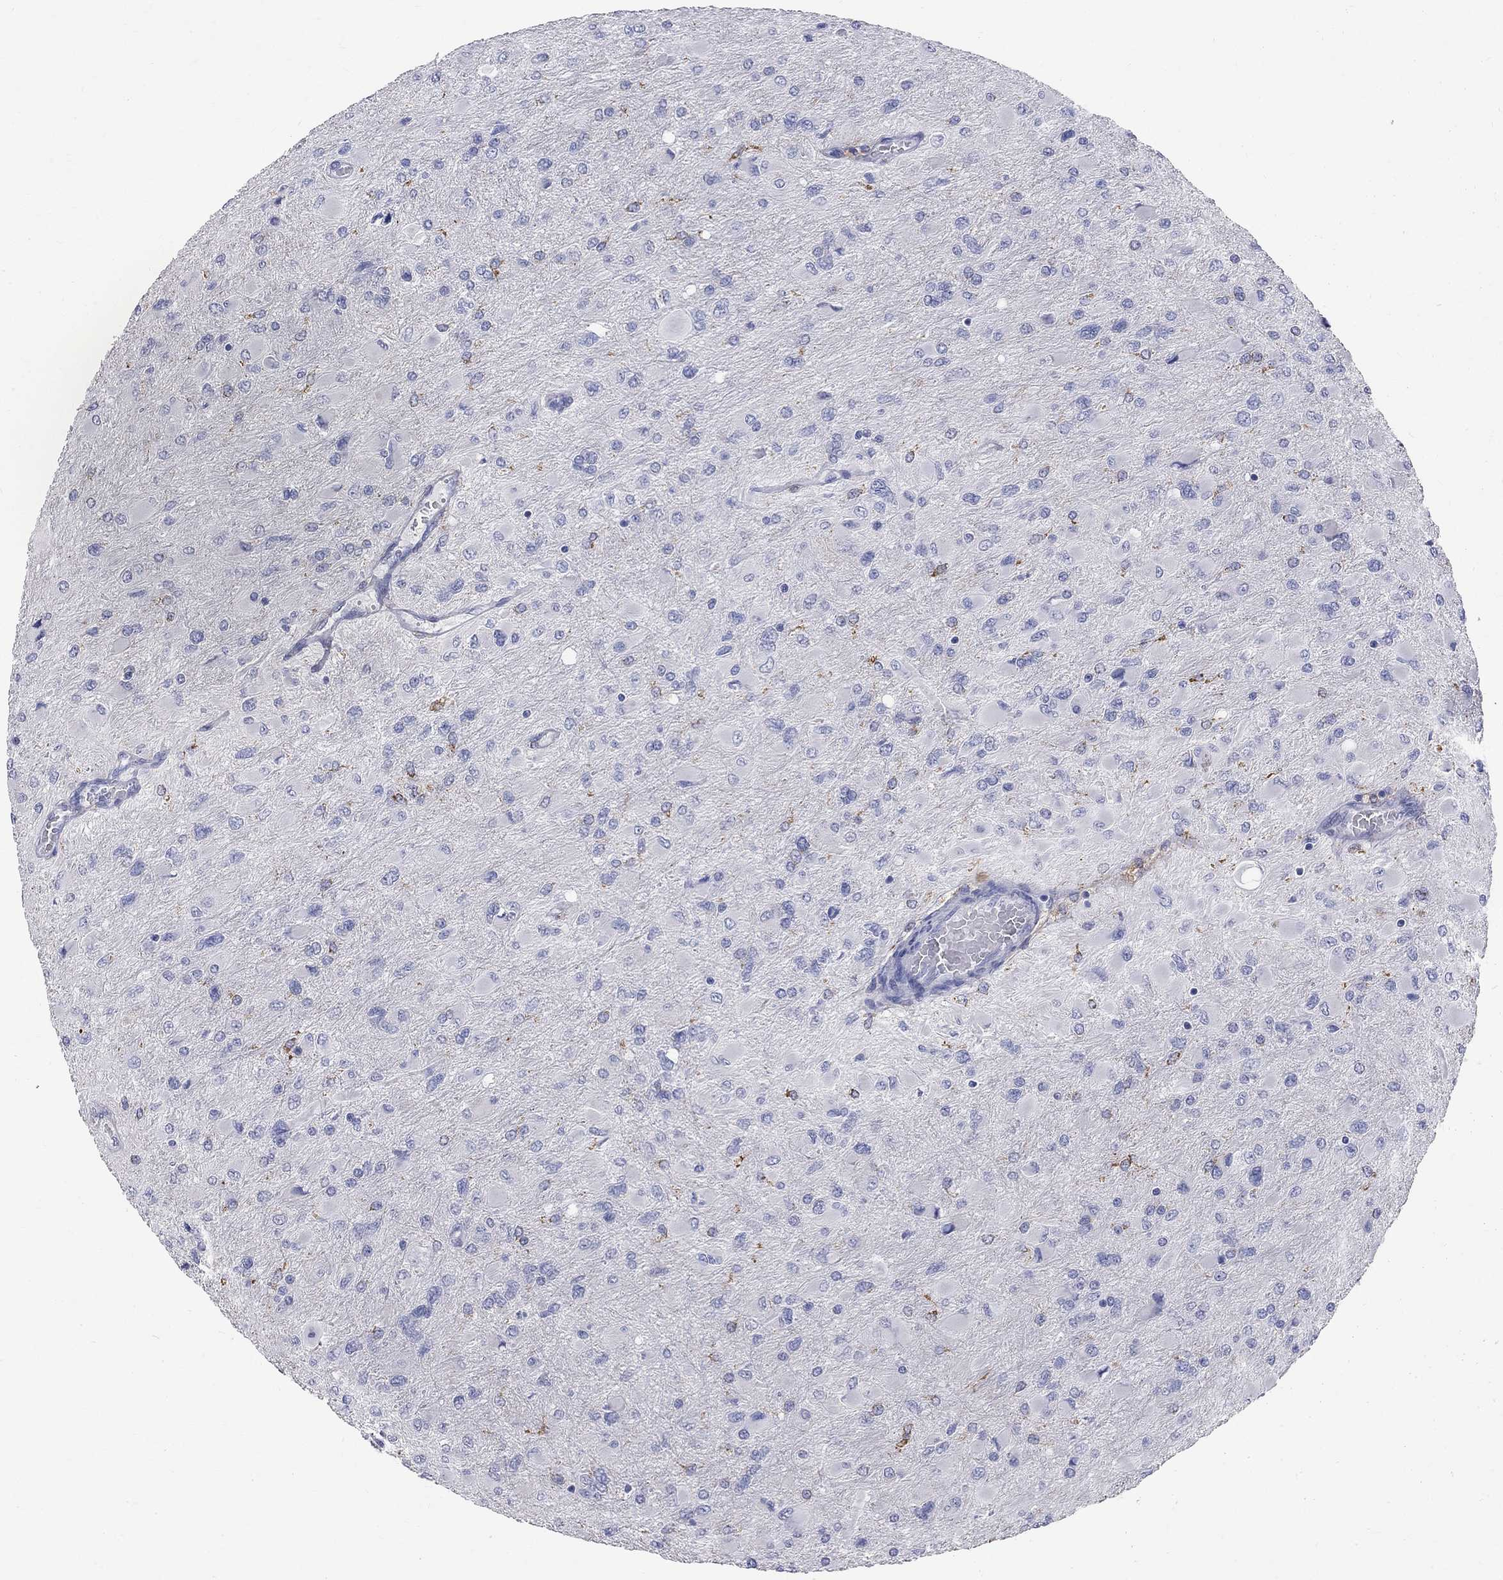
{"staining": {"intensity": "negative", "quantity": "none", "location": "none"}, "tissue": "glioma", "cell_type": "Tumor cells", "image_type": "cancer", "snomed": [{"axis": "morphology", "description": "Glioma, malignant, High grade"}, {"axis": "topography", "description": "Cerebral cortex"}], "caption": "A photomicrograph of high-grade glioma (malignant) stained for a protein demonstrates no brown staining in tumor cells. (DAB immunohistochemistry (IHC), high magnification).", "gene": "ACSL1", "patient": {"sex": "female", "age": 36}}